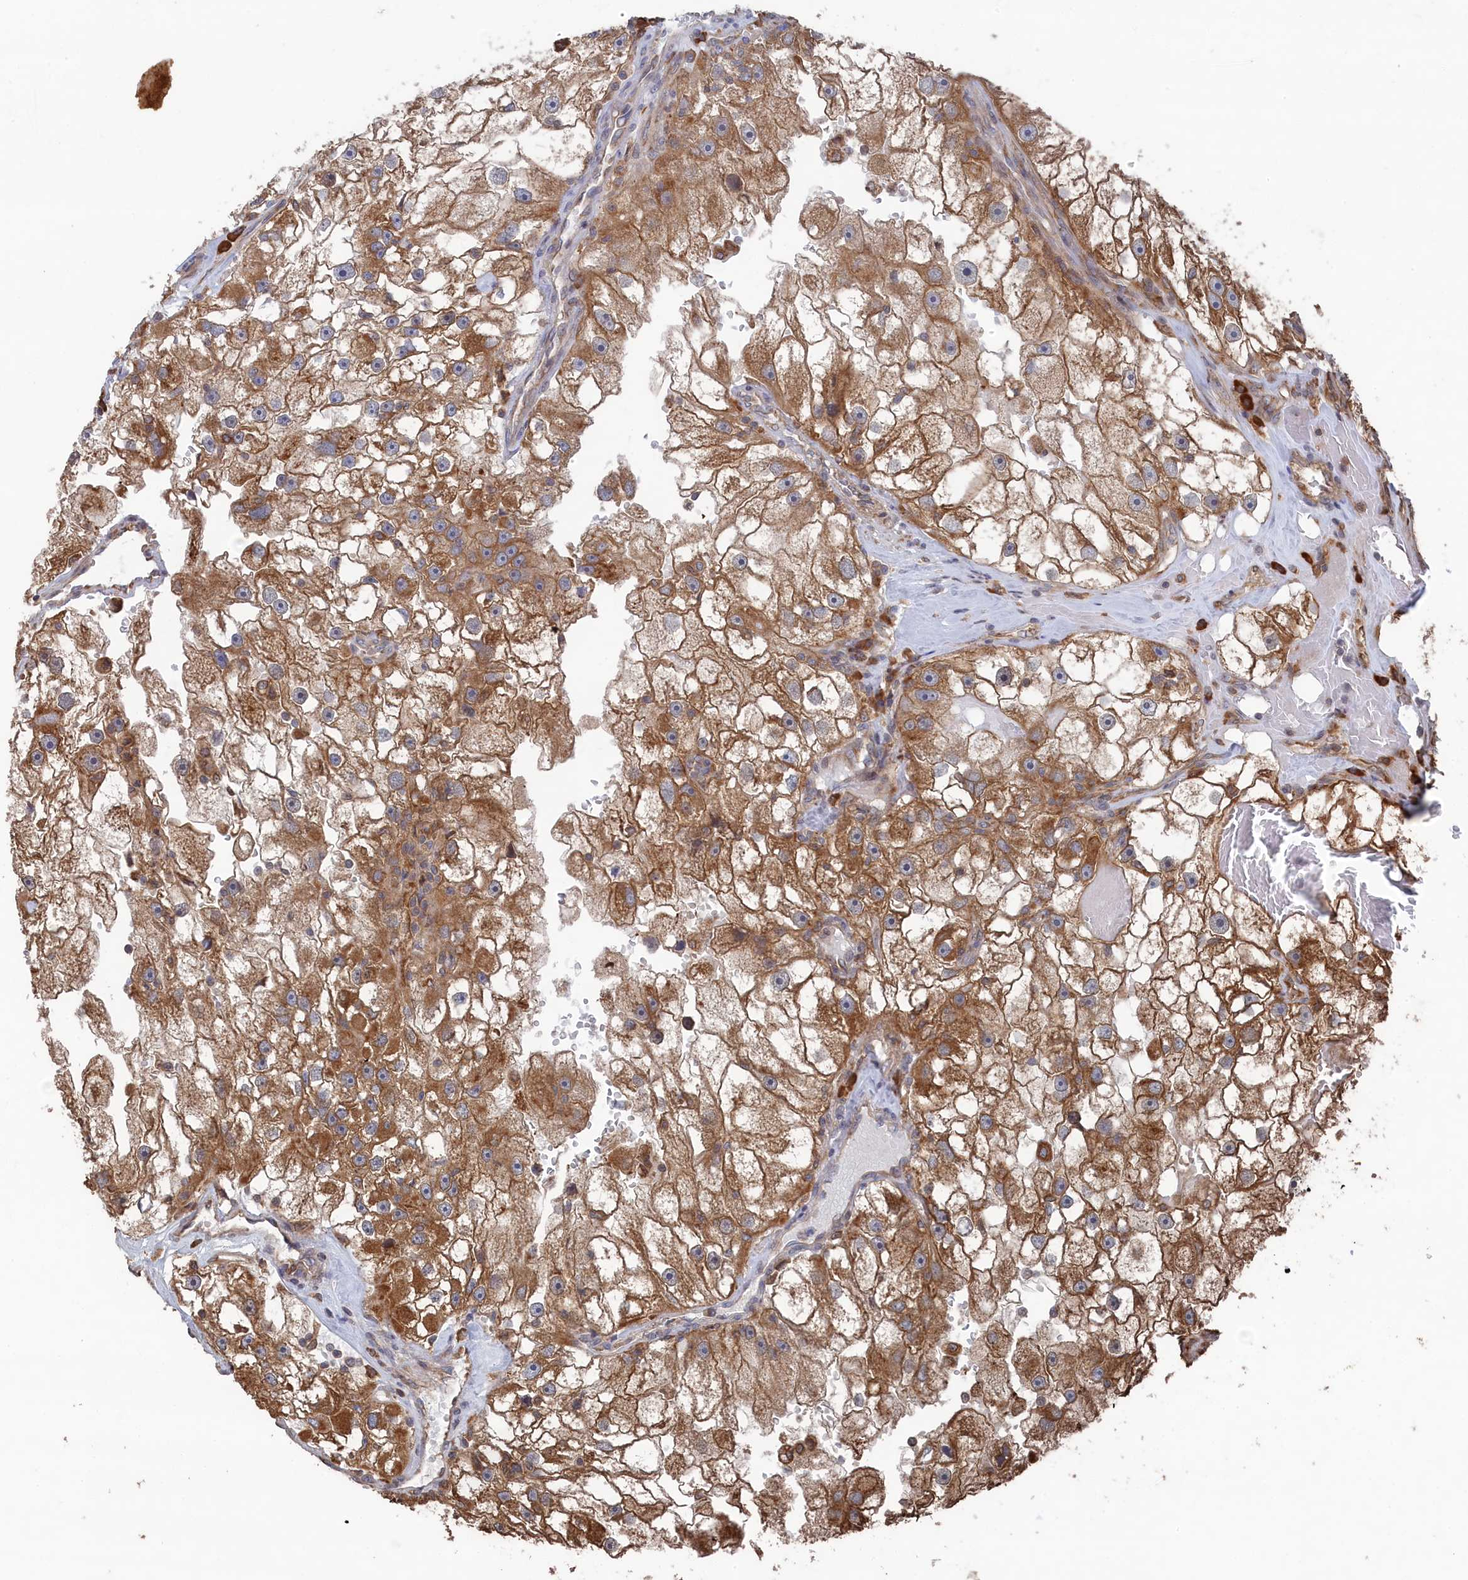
{"staining": {"intensity": "moderate", "quantity": ">75%", "location": "cytoplasmic/membranous"}, "tissue": "renal cancer", "cell_type": "Tumor cells", "image_type": "cancer", "snomed": [{"axis": "morphology", "description": "Adenocarcinoma, NOS"}, {"axis": "topography", "description": "Kidney"}], "caption": "Brown immunohistochemical staining in renal adenocarcinoma shows moderate cytoplasmic/membranous staining in approximately >75% of tumor cells.", "gene": "BPIFB6", "patient": {"sex": "male", "age": 63}}